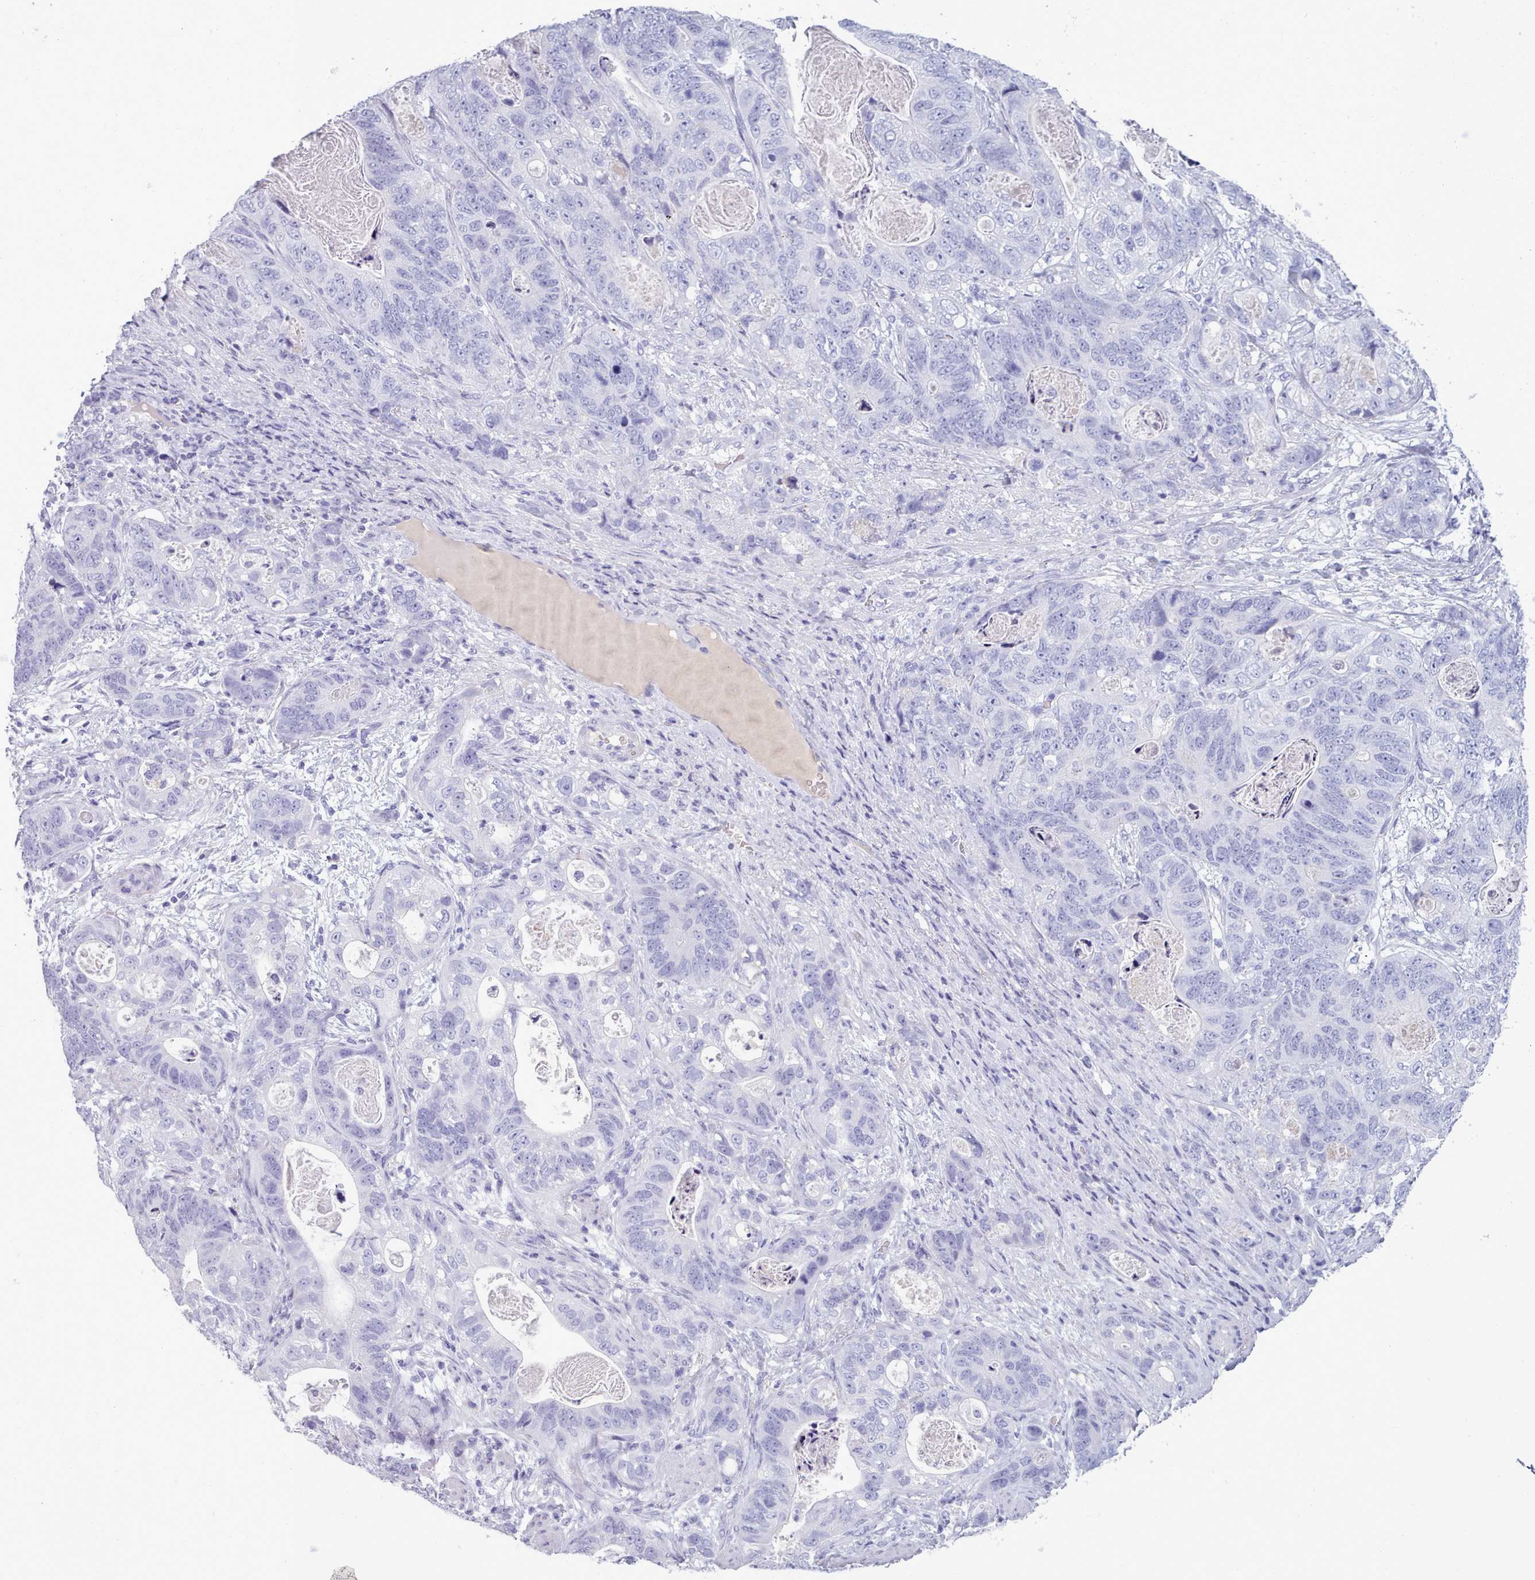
{"staining": {"intensity": "negative", "quantity": "none", "location": "none"}, "tissue": "stomach cancer", "cell_type": "Tumor cells", "image_type": "cancer", "snomed": [{"axis": "morphology", "description": "Normal tissue, NOS"}, {"axis": "morphology", "description": "Adenocarcinoma, NOS"}, {"axis": "topography", "description": "Stomach"}], "caption": "The micrograph demonstrates no significant staining in tumor cells of stomach adenocarcinoma.", "gene": "ZNF43", "patient": {"sex": "female", "age": 89}}